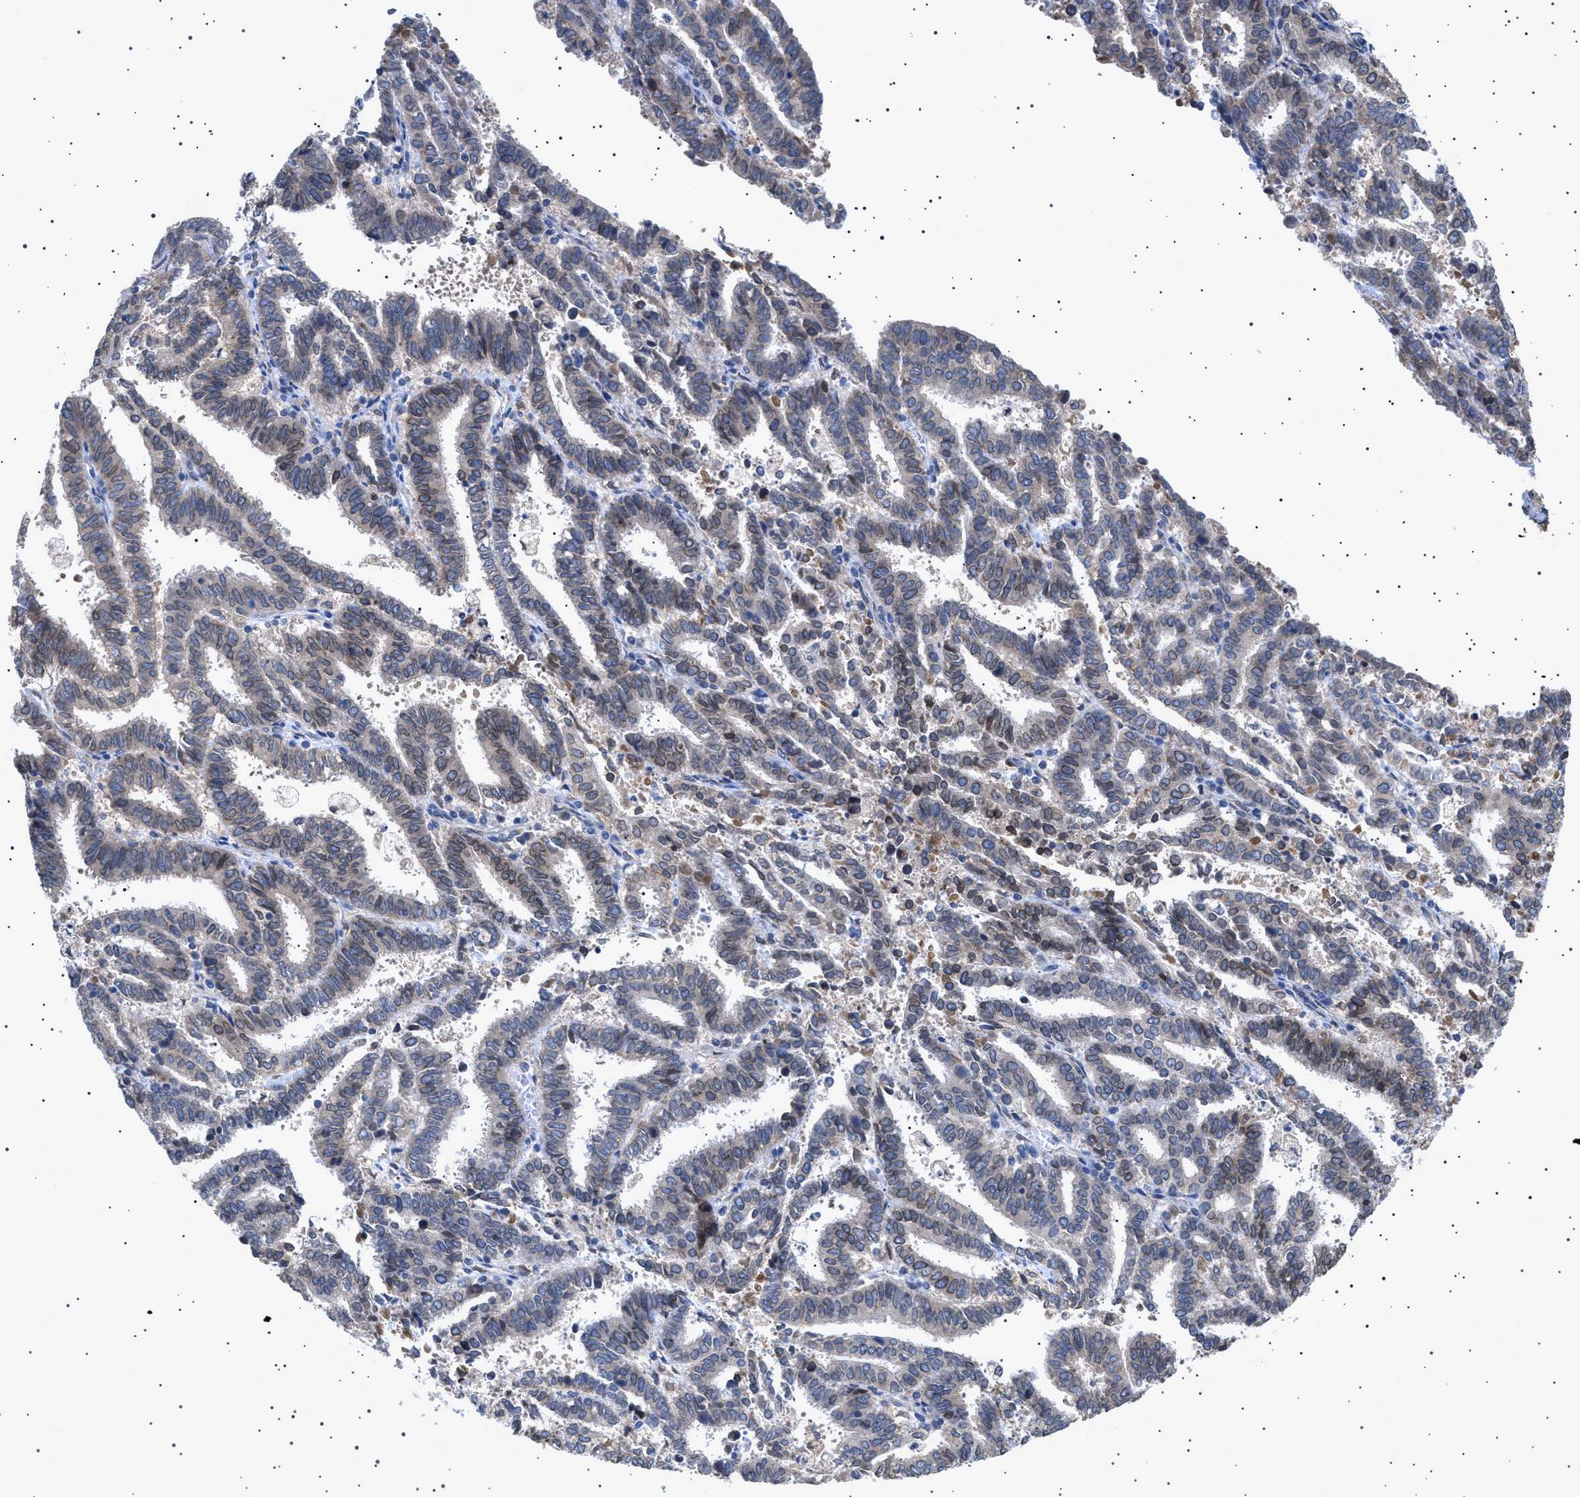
{"staining": {"intensity": "moderate", "quantity": "<25%", "location": "cytoplasmic/membranous,nuclear"}, "tissue": "endometrial cancer", "cell_type": "Tumor cells", "image_type": "cancer", "snomed": [{"axis": "morphology", "description": "Adenocarcinoma, NOS"}, {"axis": "topography", "description": "Uterus"}], "caption": "Endometrial adenocarcinoma tissue demonstrates moderate cytoplasmic/membranous and nuclear expression in approximately <25% of tumor cells", "gene": "NUP93", "patient": {"sex": "female", "age": 83}}